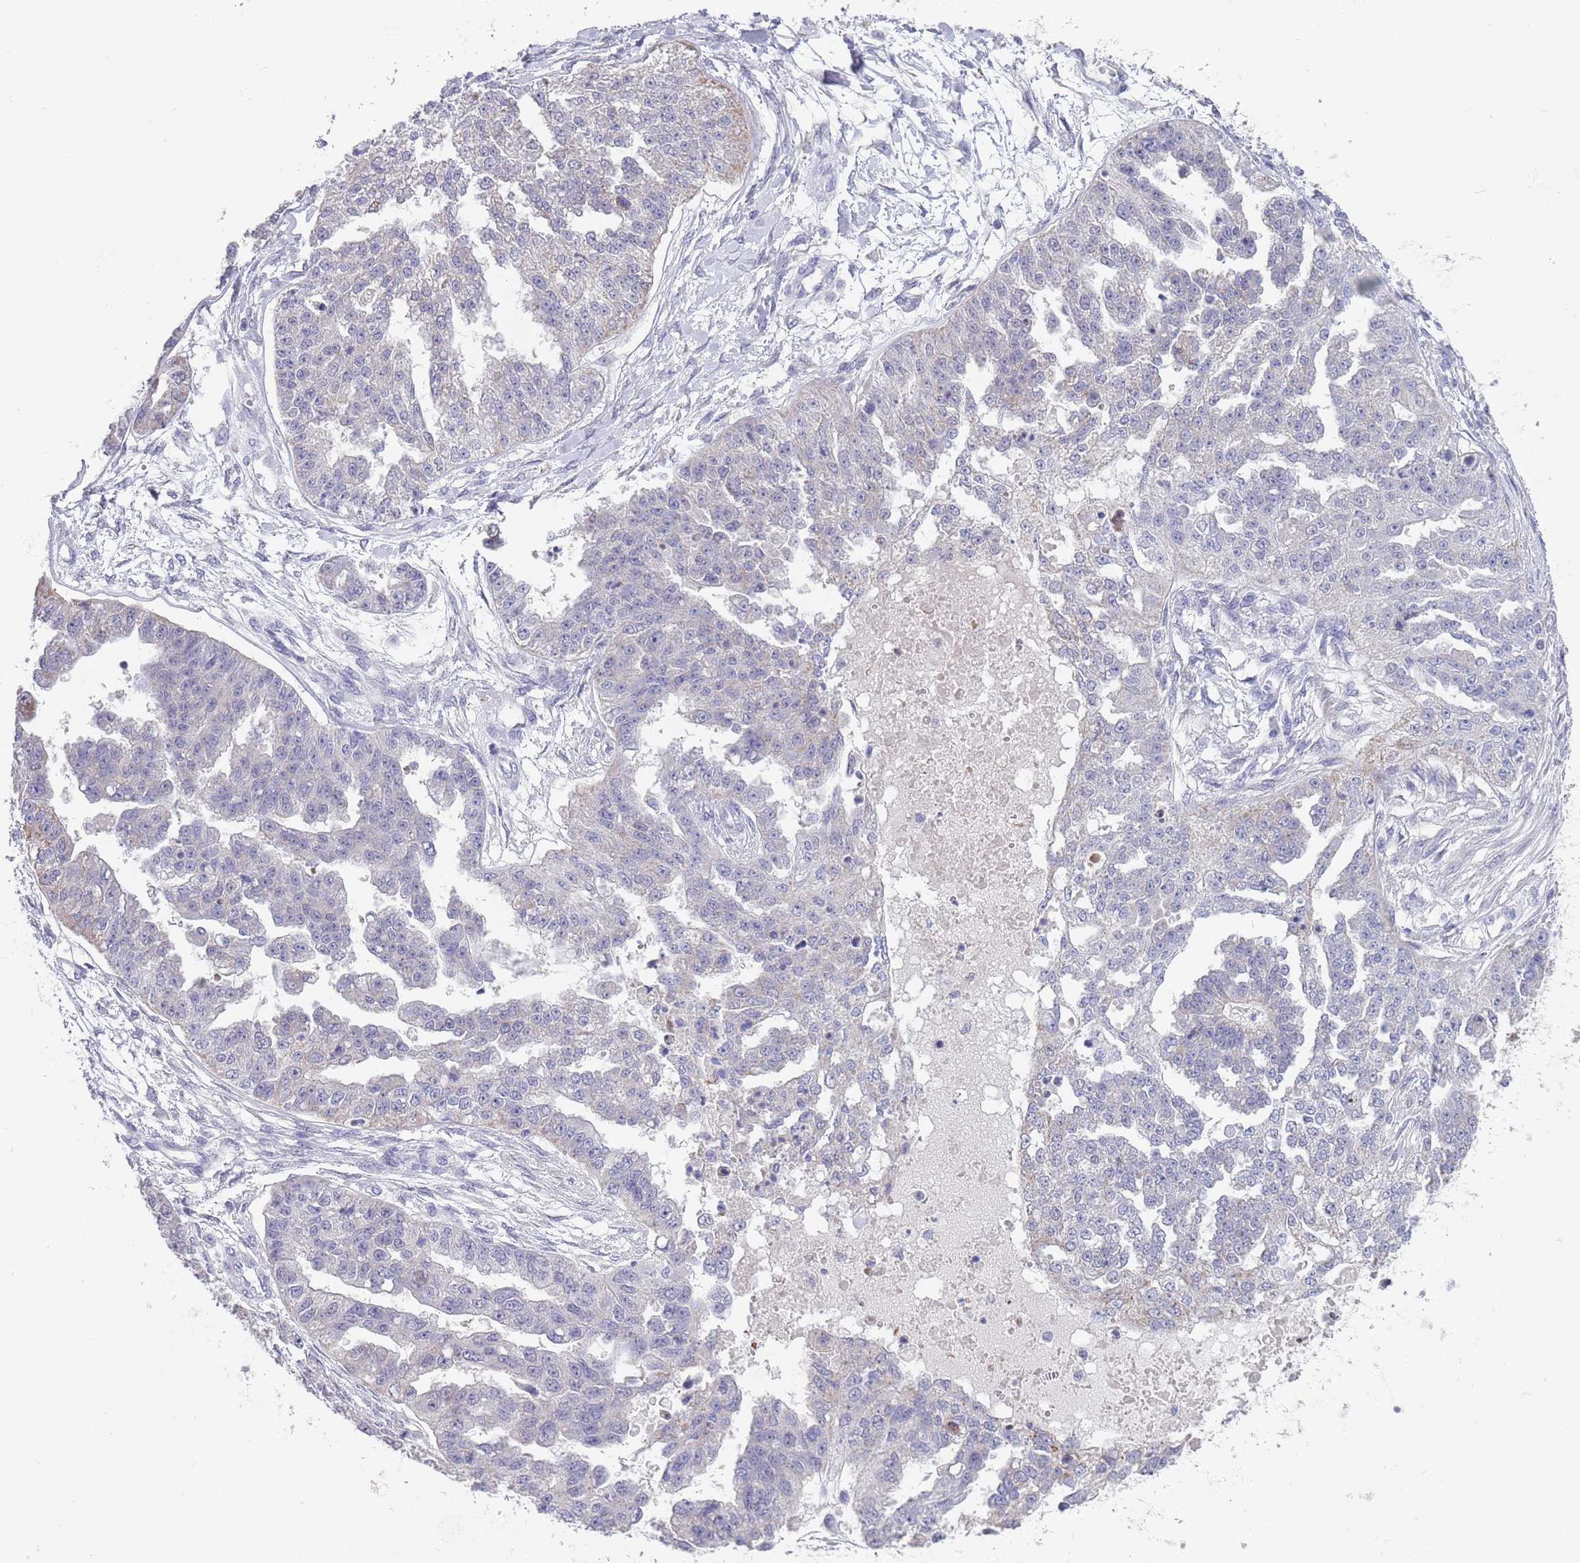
{"staining": {"intensity": "negative", "quantity": "none", "location": "none"}, "tissue": "ovarian cancer", "cell_type": "Tumor cells", "image_type": "cancer", "snomed": [{"axis": "morphology", "description": "Cystadenocarcinoma, serous, NOS"}, {"axis": "topography", "description": "Ovary"}], "caption": "Histopathology image shows no protein staining in tumor cells of serous cystadenocarcinoma (ovarian) tissue. Nuclei are stained in blue.", "gene": "SPIRE2", "patient": {"sex": "female", "age": 58}}